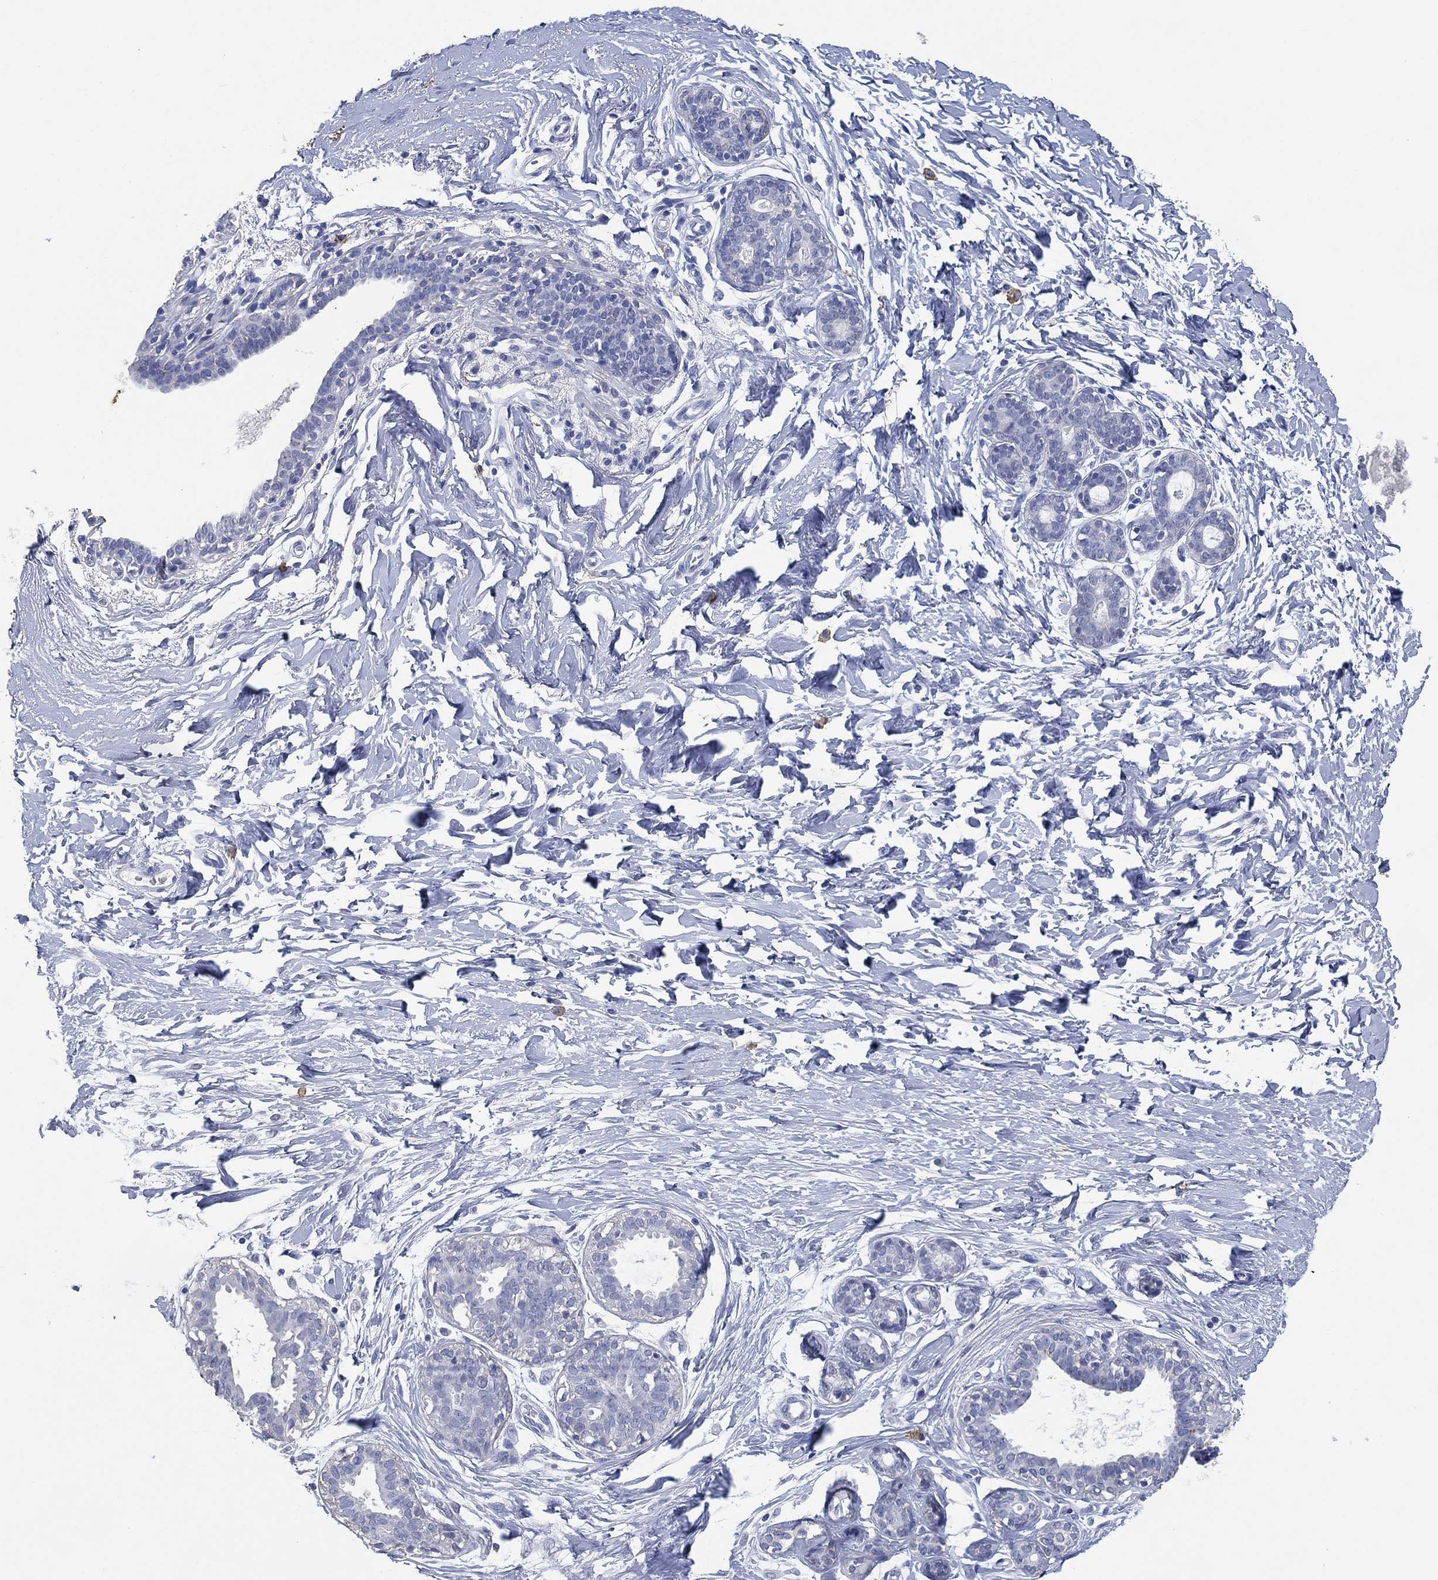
{"staining": {"intensity": "negative", "quantity": "none", "location": "none"}, "tissue": "breast", "cell_type": "Adipocytes", "image_type": "normal", "snomed": [{"axis": "morphology", "description": "Normal tissue, NOS"}, {"axis": "topography", "description": "Breast"}], "caption": "Breast stained for a protein using immunohistochemistry (IHC) displays no staining adipocytes.", "gene": "FSCN2", "patient": {"sex": "female", "age": 37}}